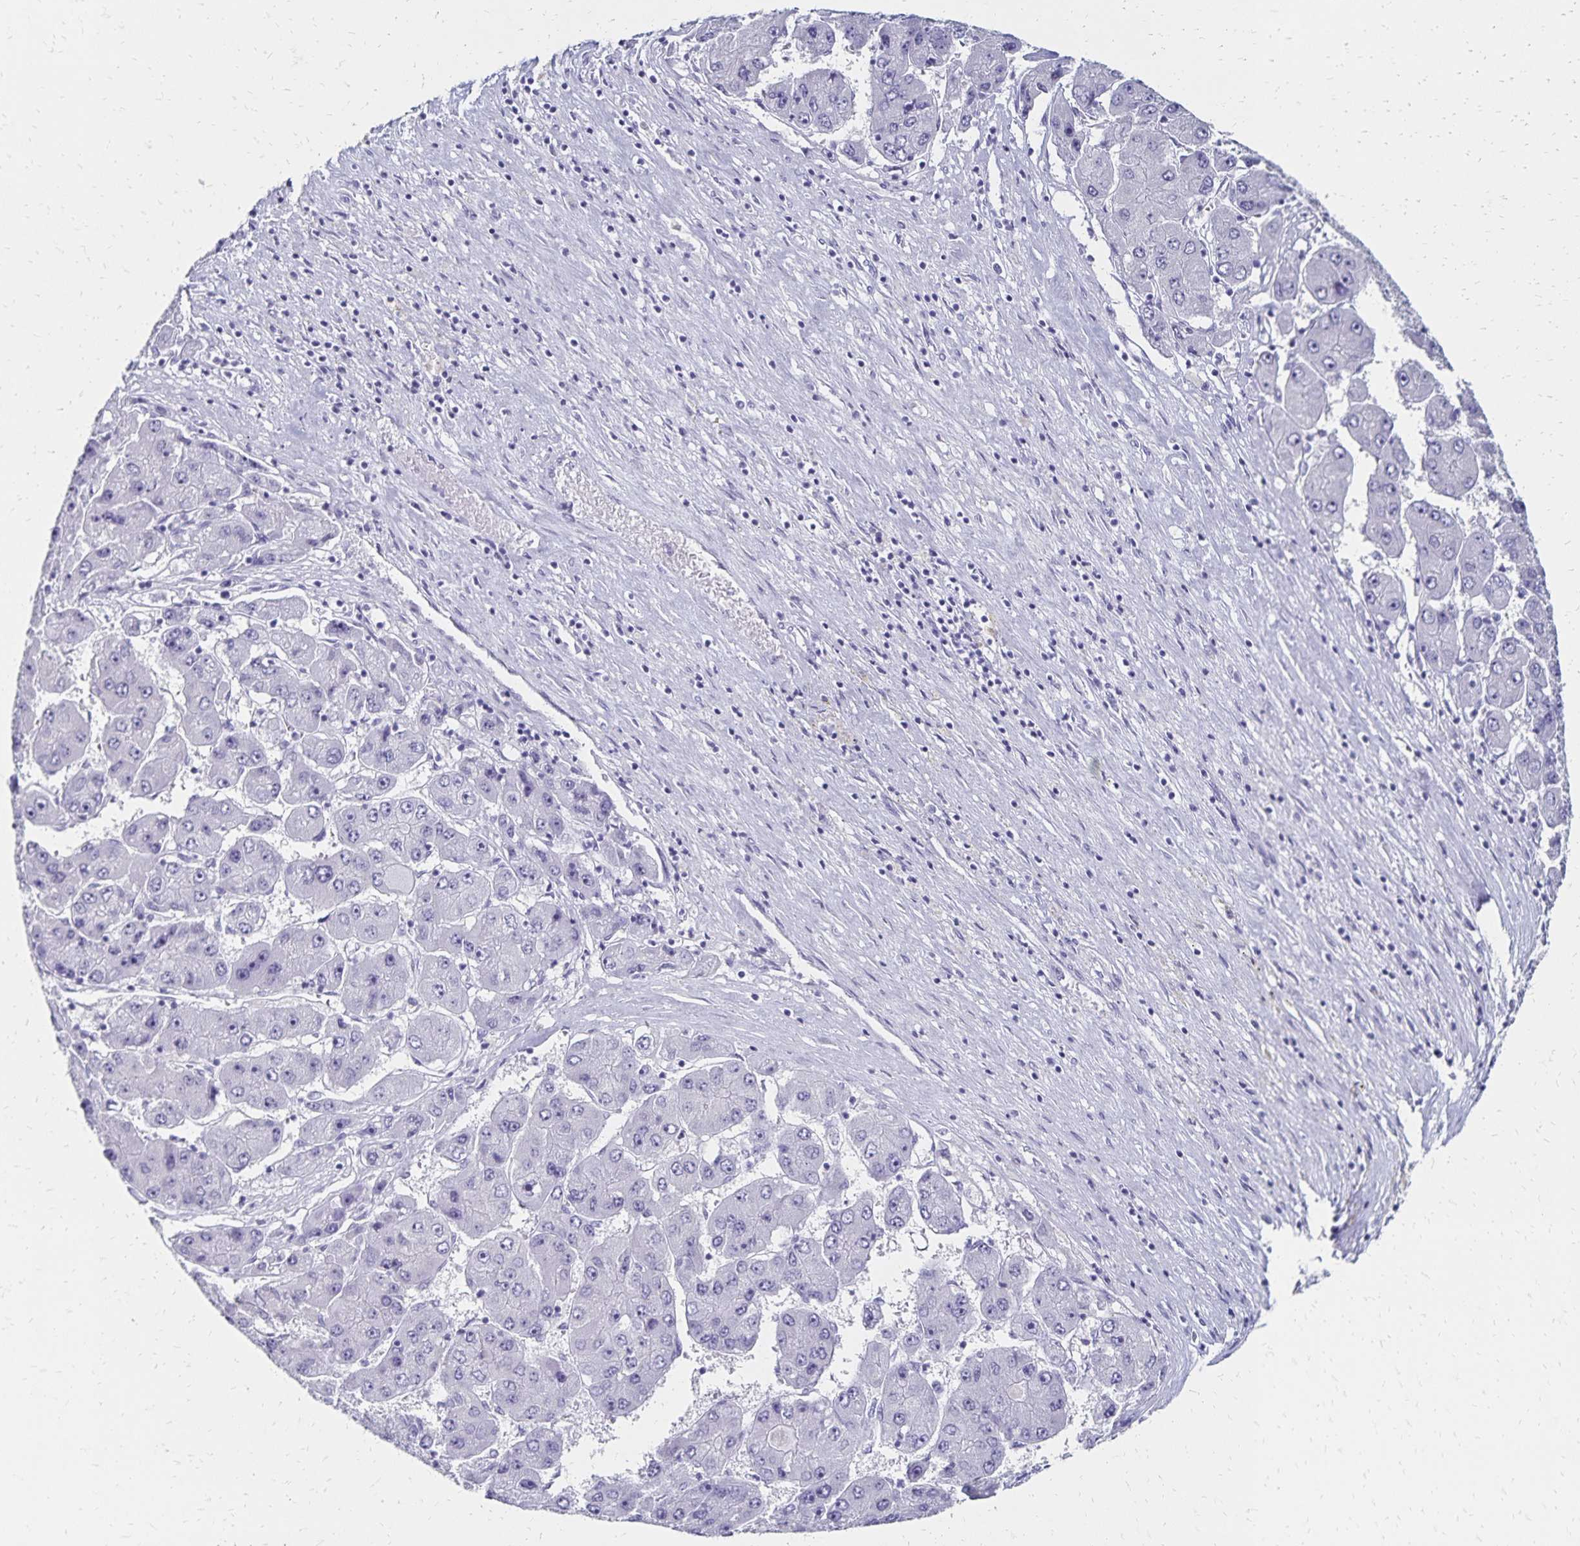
{"staining": {"intensity": "negative", "quantity": "none", "location": "none"}, "tissue": "liver cancer", "cell_type": "Tumor cells", "image_type": "cancer", "snomed": [{"axis": "morphology", "description": "Carcinoma, Hepatocellular, NOS"}, {"axis": "topography", "description": "Liver"}], "caption": "DAB immunohistochemical staining of human liver cancer reveals no significant expression in tumor cells.", "gene": "GIP", "patient": {"sex": "female", "age": 61}}